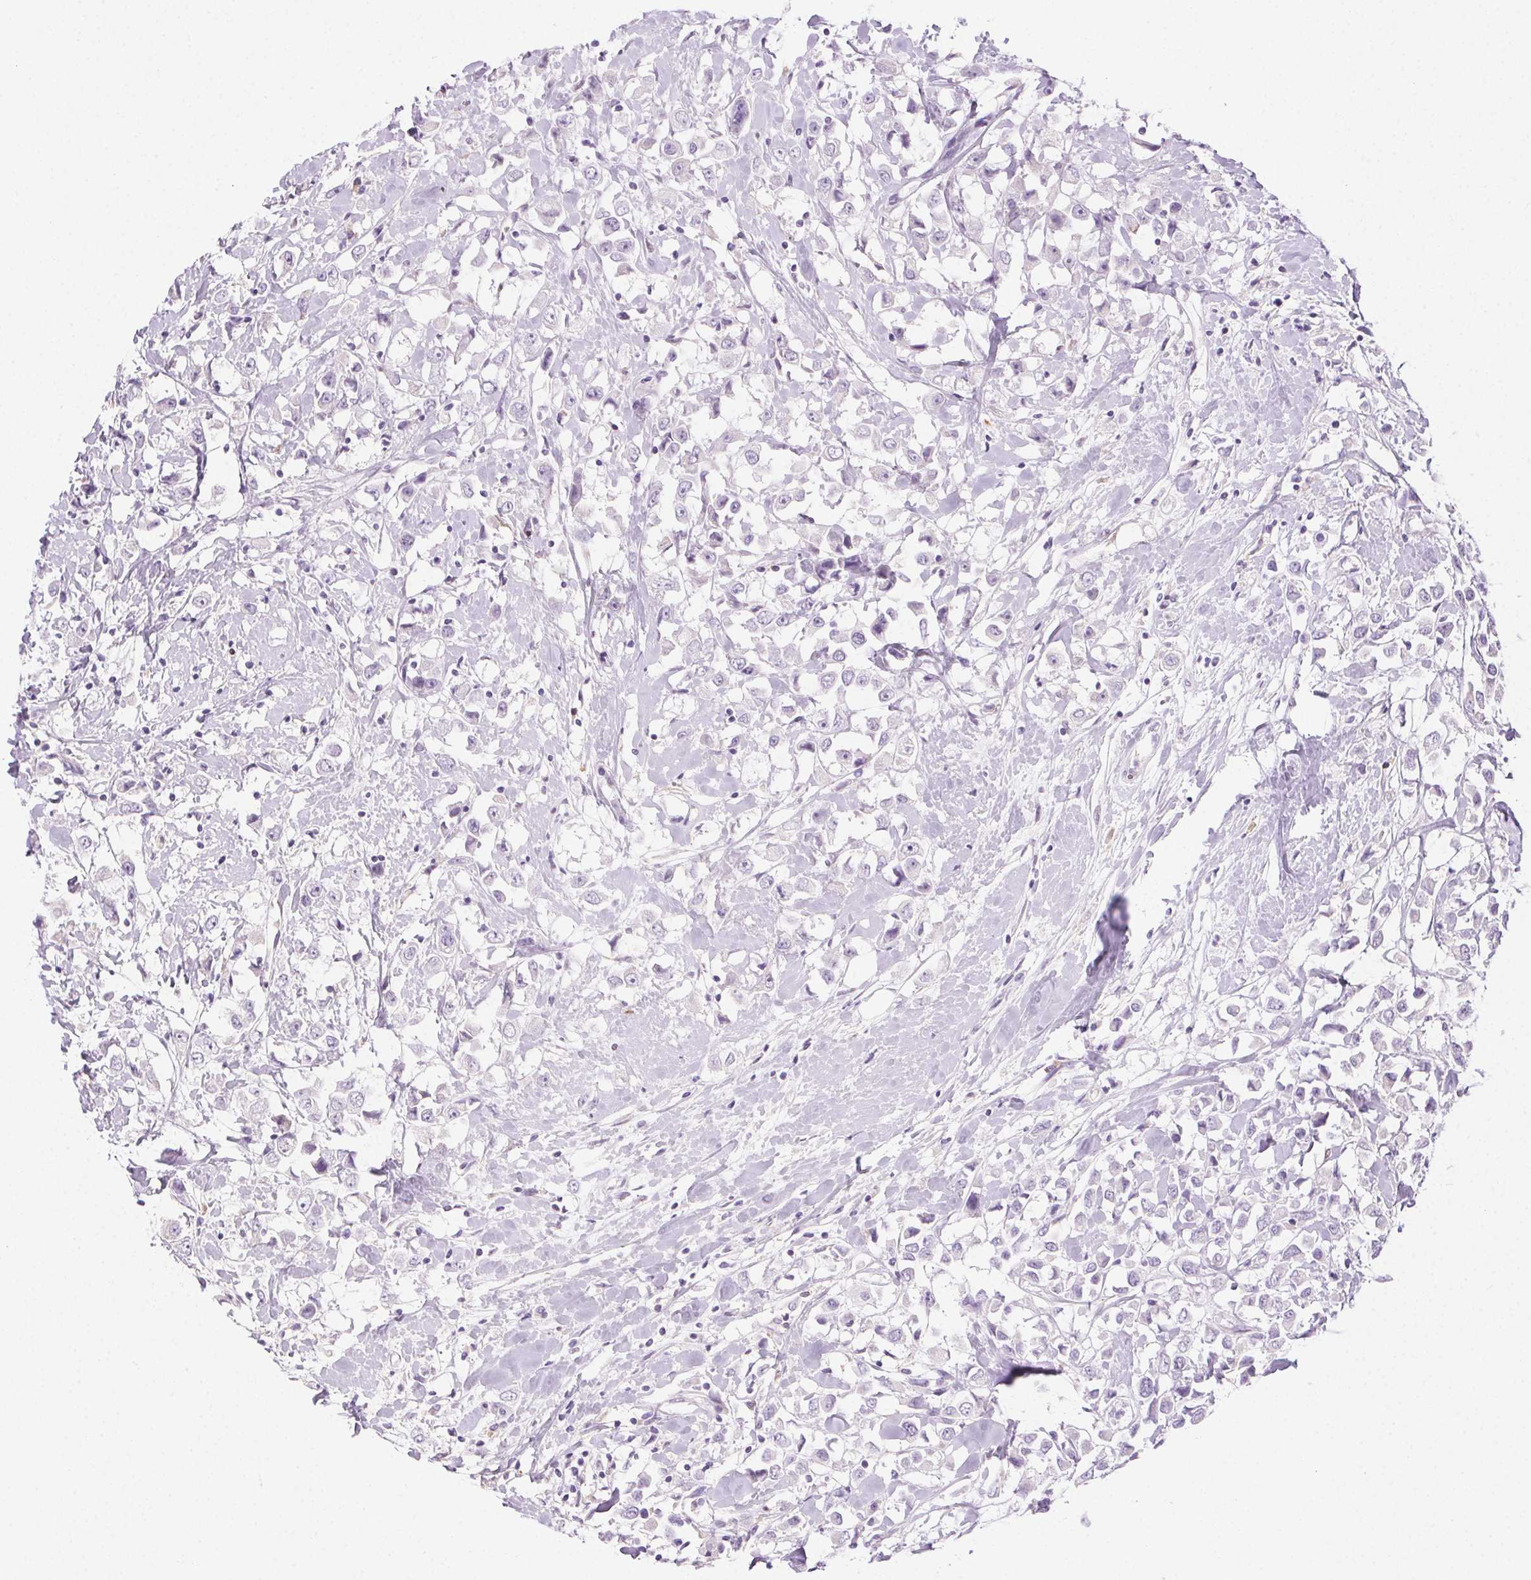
{"staining": {"intensity": "negative", "quantity": "none", "location": "none"}, "tissue": "breast cancer", "cell_type": "Tumor cells", "image_type": "cancer", "snomed": [{"axis": "morphology", "description": "Duct carcinoma"}, {"axis": "topography", "description": "Breast"}], "caption": "Breast cancer was stained to show a protein in brown. There is no significant expression in tumor cells.", "gene": "TMEM45A", "patient": {"sex": "female", "age": 61}}